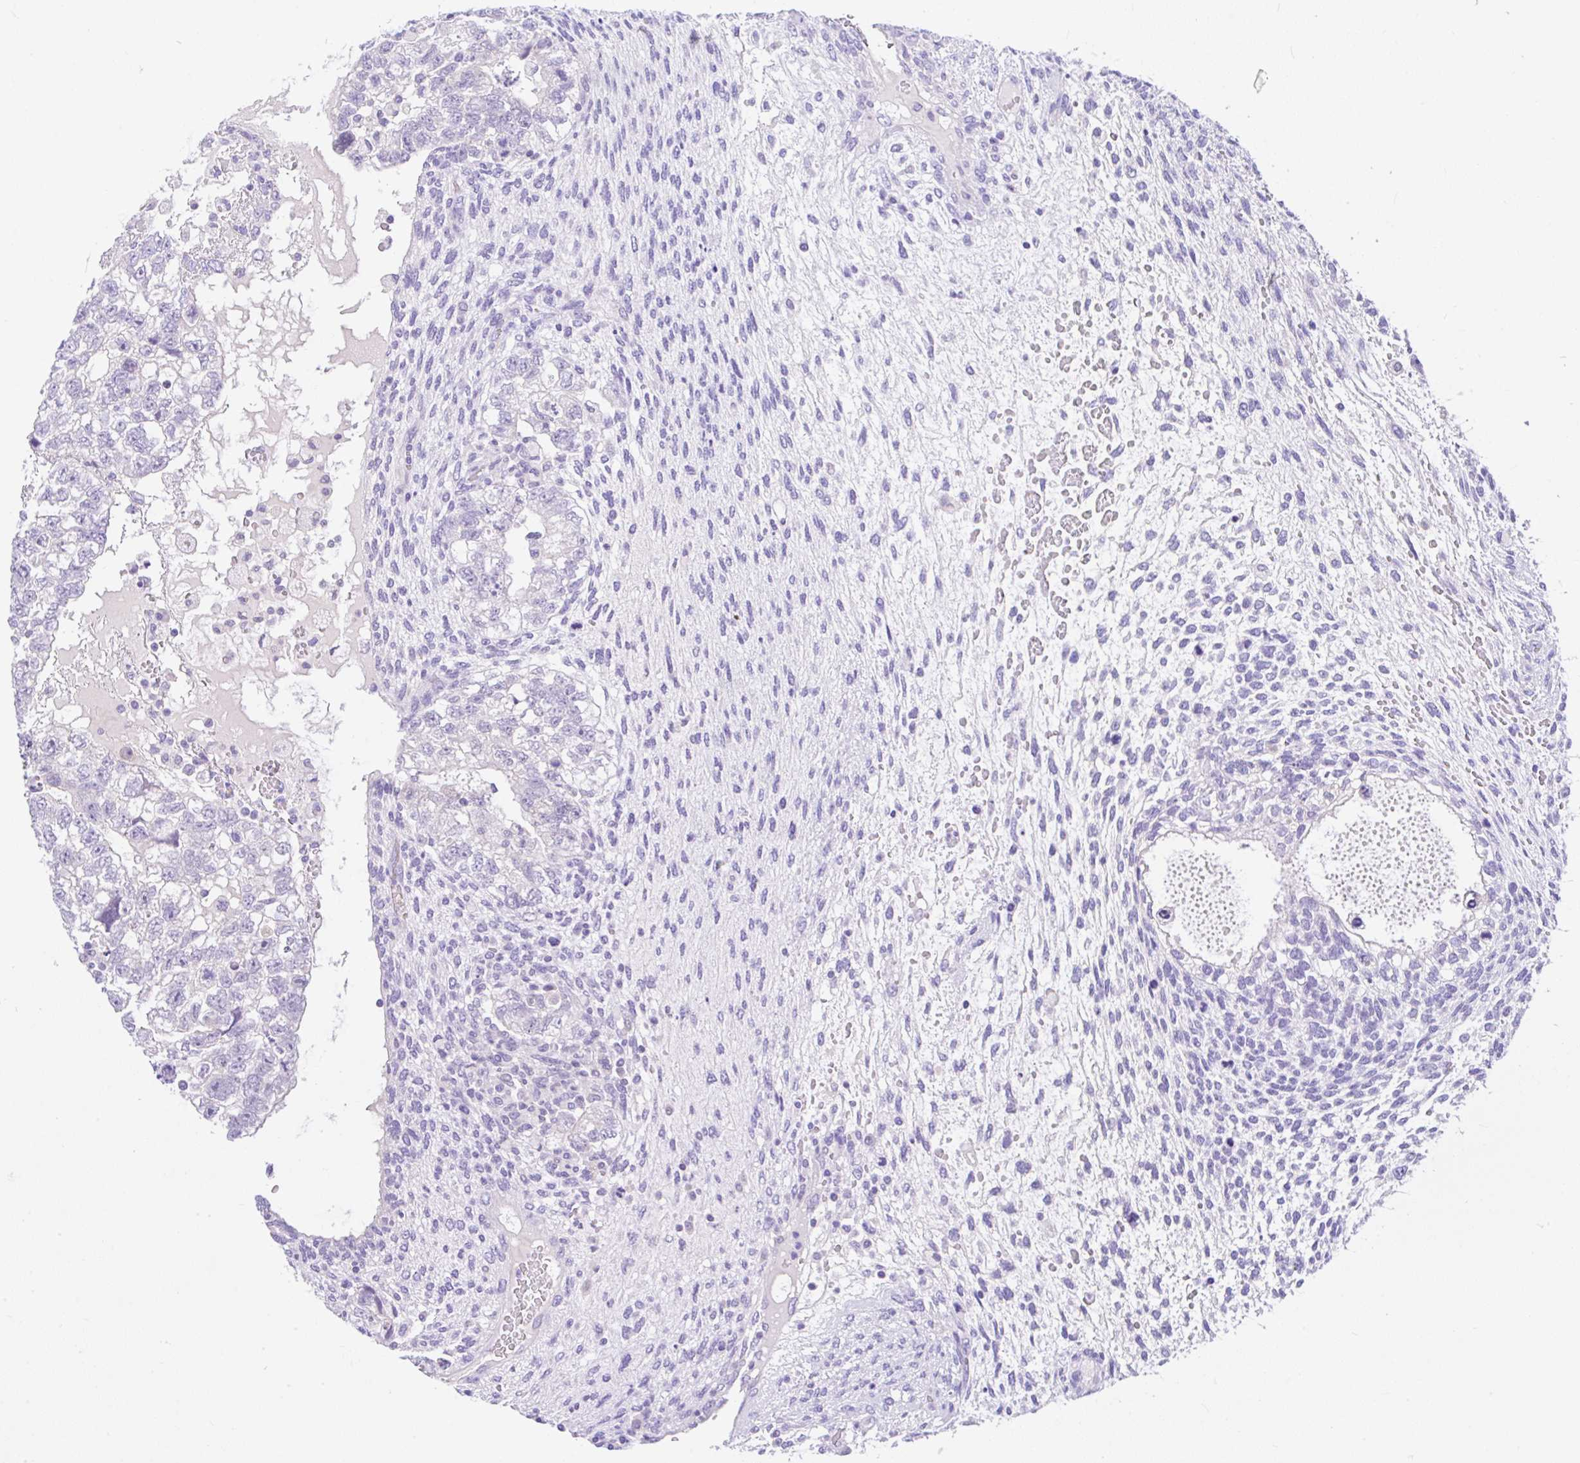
{"staining": {"intensity": "negative", "quantity": "none", "location": "none"}, "tissue": "testis cancer", "cell_type": "Tumor cells", "image_type": "cancer", "snomed": [{"axis": "morphology", "description": "Normal tissue, NOS"}, {"axis": "morphology", "description": "Carcinoma, Embryonal, NOS"}, {"axis": "topography", "description": "Testis"}], "caption": "This is a image of IHC staining of embryonal carcinoma (testis), which shows no positivity in tumor cells. (IHC, brightfield microscopy, high magnification).", "gene": "ANO4", "patient": {"sex": "male", "age": 36}}